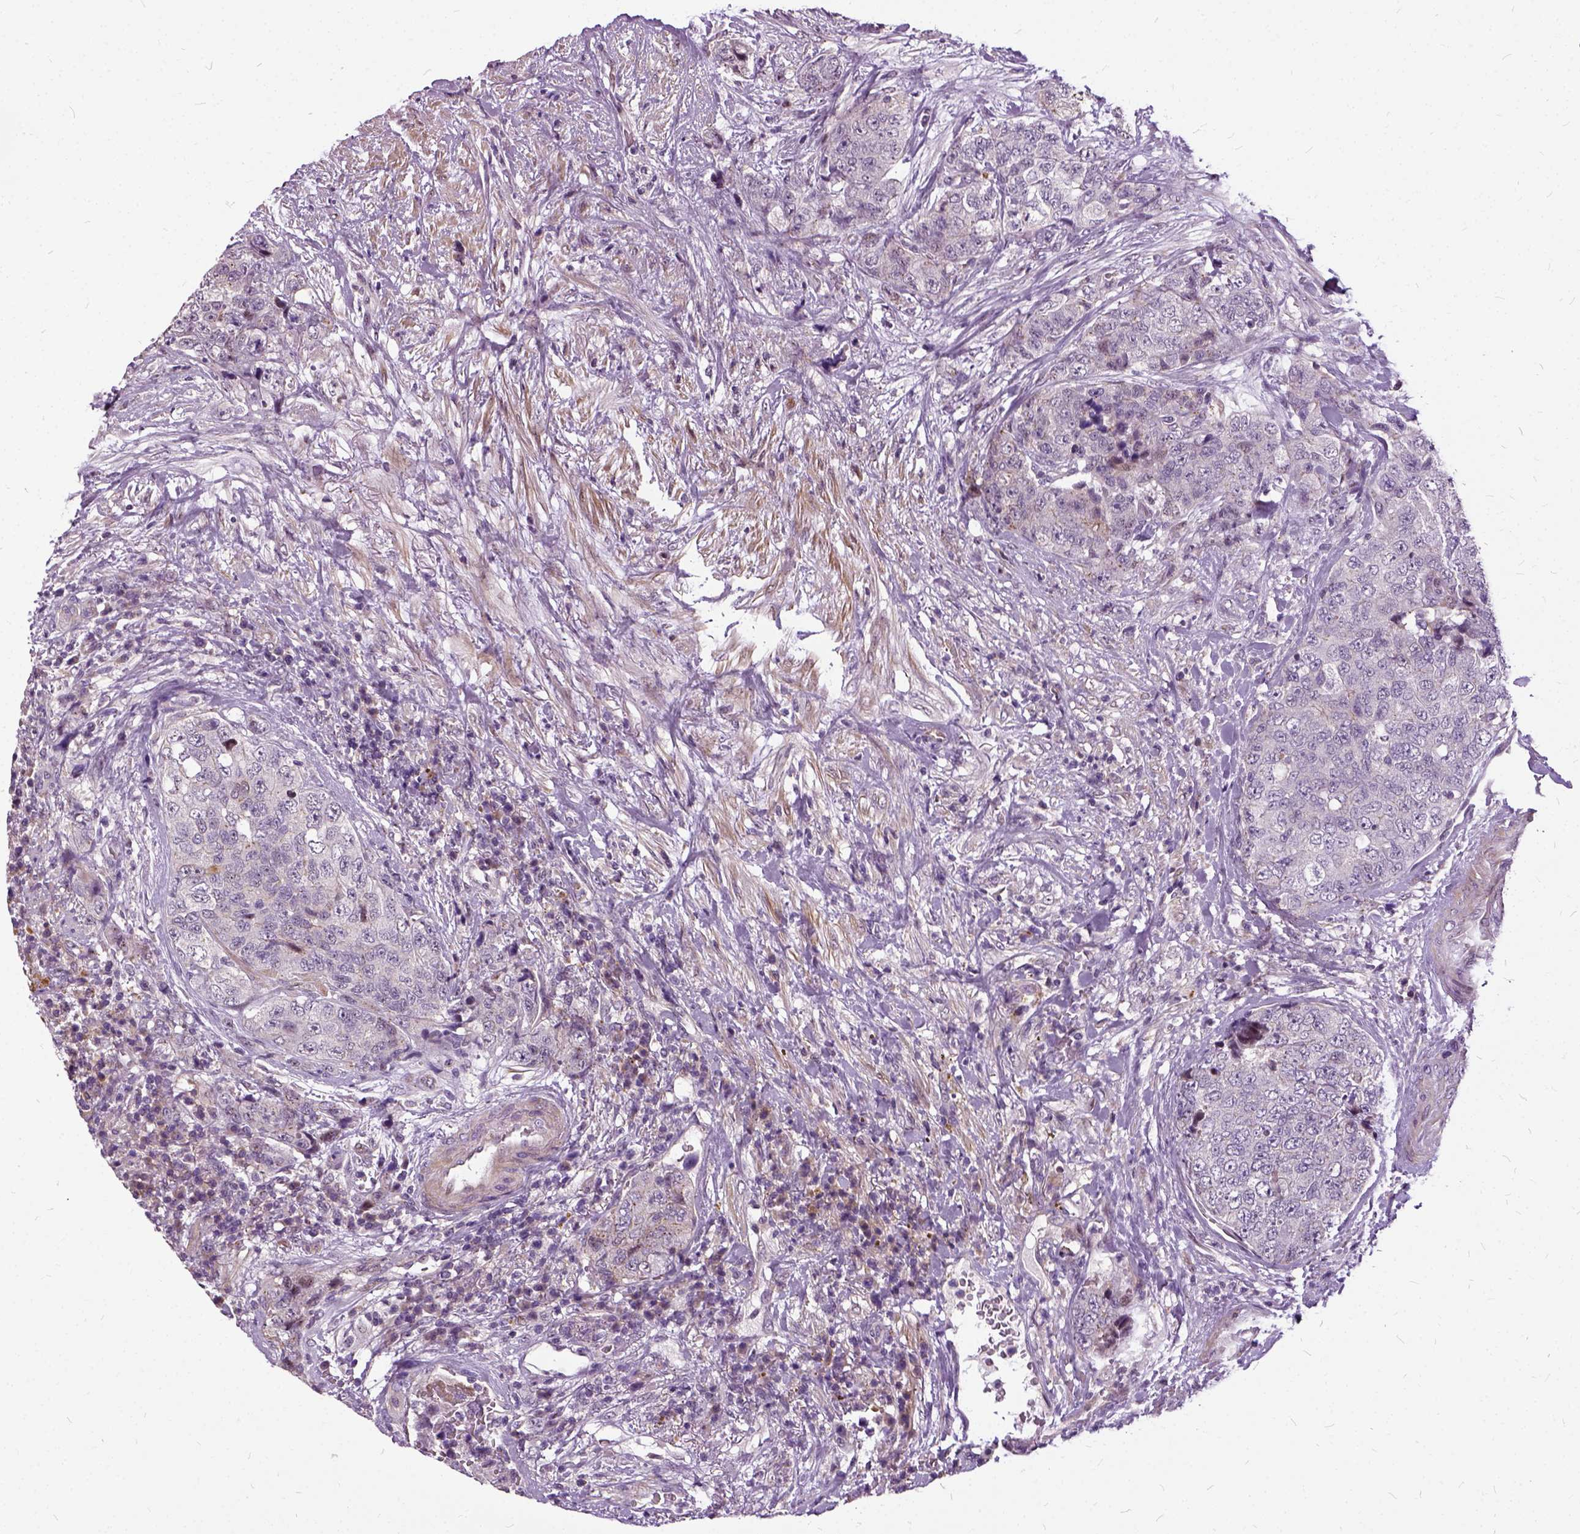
{"staining": {"intensity": "negative", "quantity": "none", "location": "none"}, "tissue": "urothelial cancer", "cell_type": "Tumor cells", "image_type": "cancer", "snomed": [{"axis": "morphology", "description": "Urothelial carcinoma, High grade"}, {"axis": "topography", "description": "Urinary bladder"}], "caption": "Urothelial cancer stained for a protein using IHC shows no positivity tumor cells.", "gene": "ILRUN", "patient": {"sex": "female", "age": 78}}